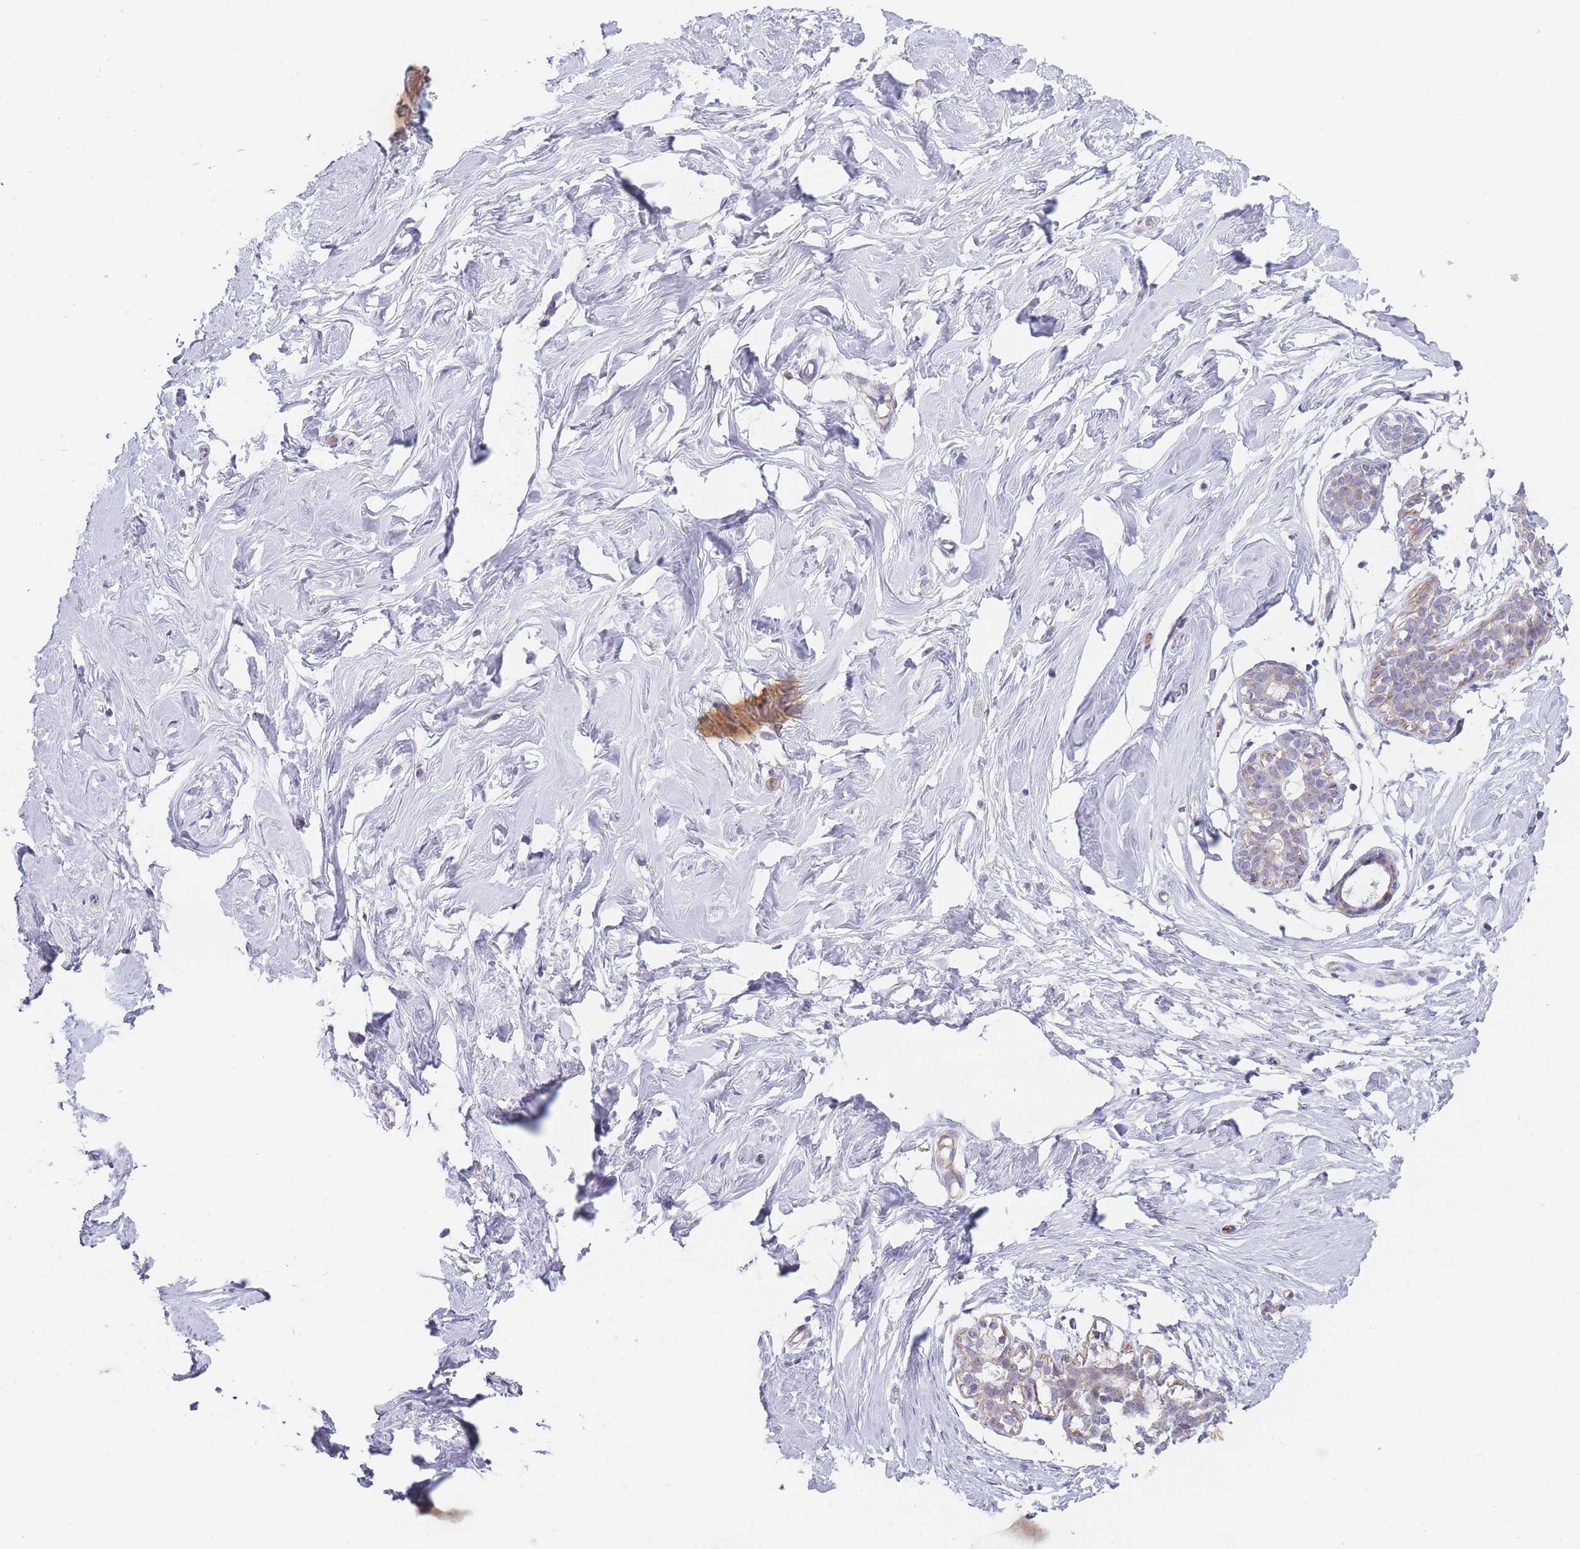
{"staining": {"intensity": "negative", "quantity": "none", "location": "none"}, "tissue": "breast", "cell_type": "Adipocytes", "image_type": "normal", "snomed": [{"axis": "morphology", "description": "Normal tissue, NOS"}, {"axis": "morphology", "description": "Adenoma, NOS"}, {"axis": "topography", "description": "Breast"}], "caption": "This image is of unremarkable breast stained with IHC to label a protein in brown with the nuclei are counter-stained blue. There is no positivity in adipocytes. (Brightfield microscopy of DAB (3,3'-diaminobenzidine) IHC at high magnification).", "gene": "SMPD4", "patient": {"sex": "female", "age": 23}}